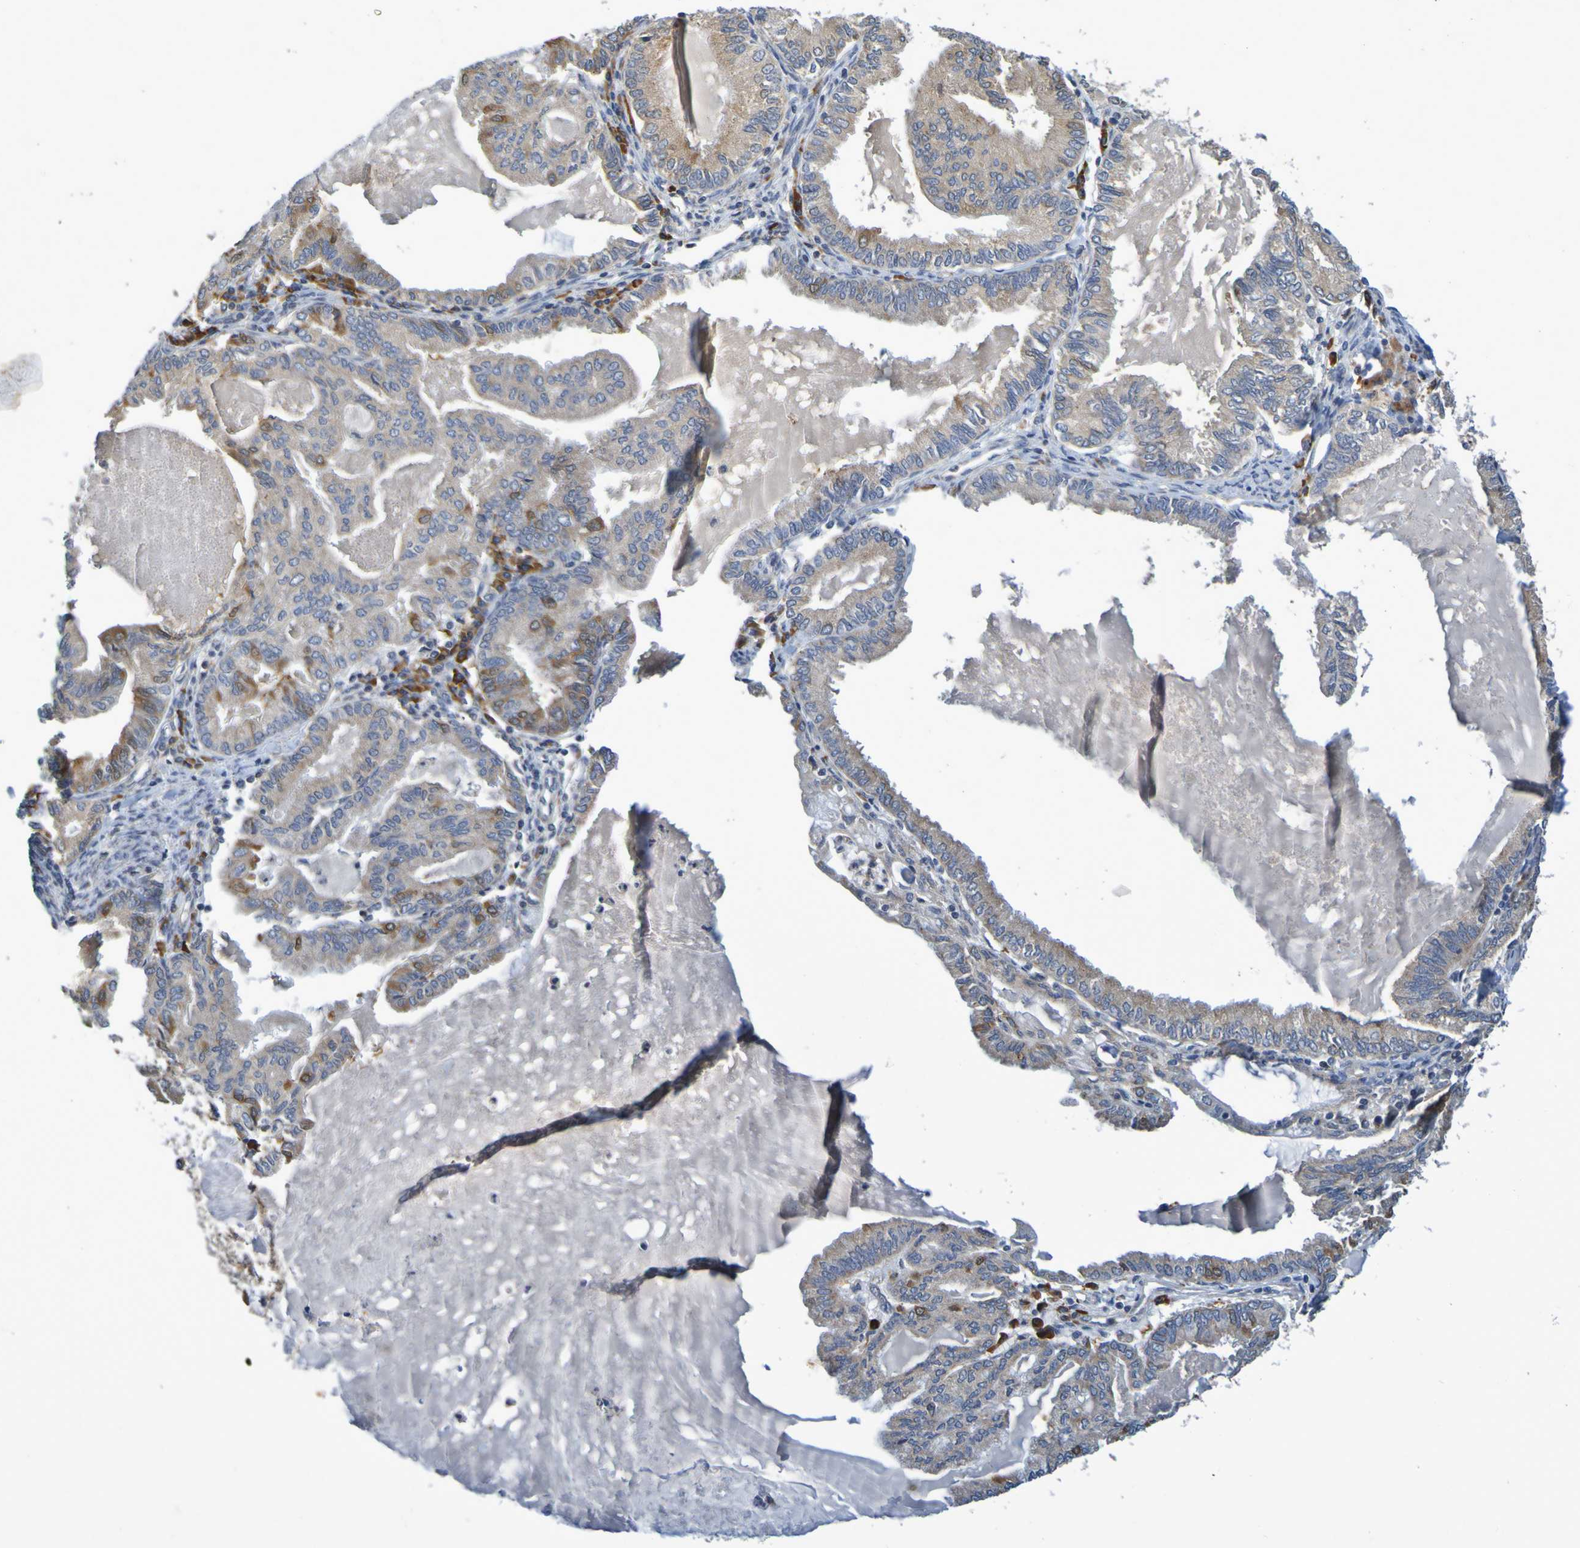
{"staining": {"intensity": "weak", "quantity": ">75%", "location": "cytoplasmic/membranous"}, "tissue": "endometrial cancer", "cell_type": "Tumor cells", "image_type": "cancer", "snomed": [{"axis": "morphology", "description": "Adenocarcinoma, NOS"}, {"axis": "topography", "description": "Endometrium"}], "caption": "Endometrial adenocarcinoma stained for a protein (brown) shows weak cytoplasmic/membranous positive positivity in about >75% of tumor cells.", "gene": "CLDN18", "patient": {"sex": "female", "age": 86}}